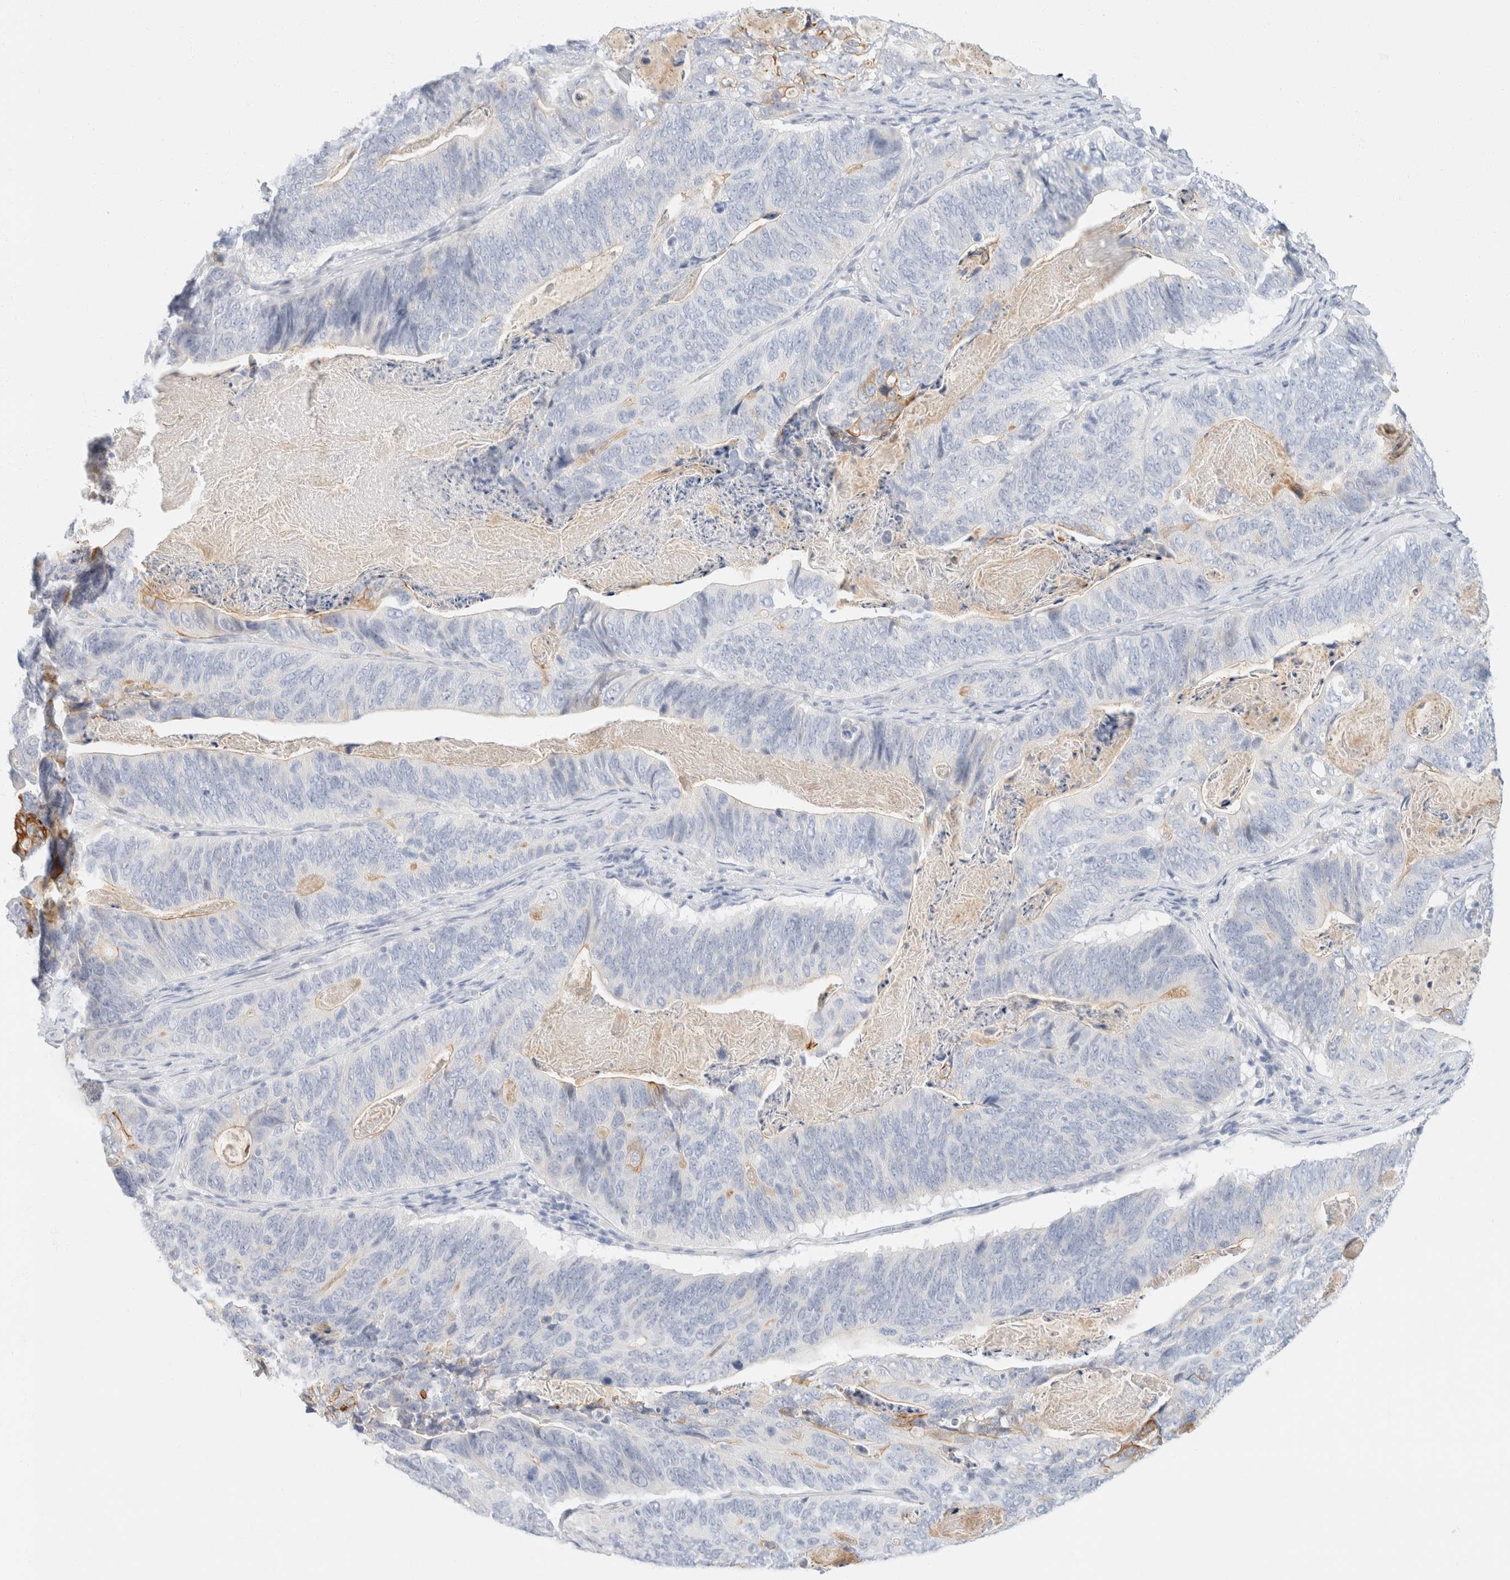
{"staining": {"intensity": "weak", "quantity": "<25%", "location": "cytoplasmic/membranous"}, "tissue": "stomach cancer", "cell_type": "Tumor cells", "image_type": "cancer", "snomed": [{"axis": "morphology", "description": "Normal tissue, NOS"}, {"axis": "morphology", "description": "Adenocarcinoma, NOS"}, {"axis": "topography", "description": "Stomach"}], "caption": "IHC of human stomach cancer (adenocarcinoma) exhibits no staining in tumor cells.", "gene": "KRT20", "patient": {"sex": "female", "age": 89}}